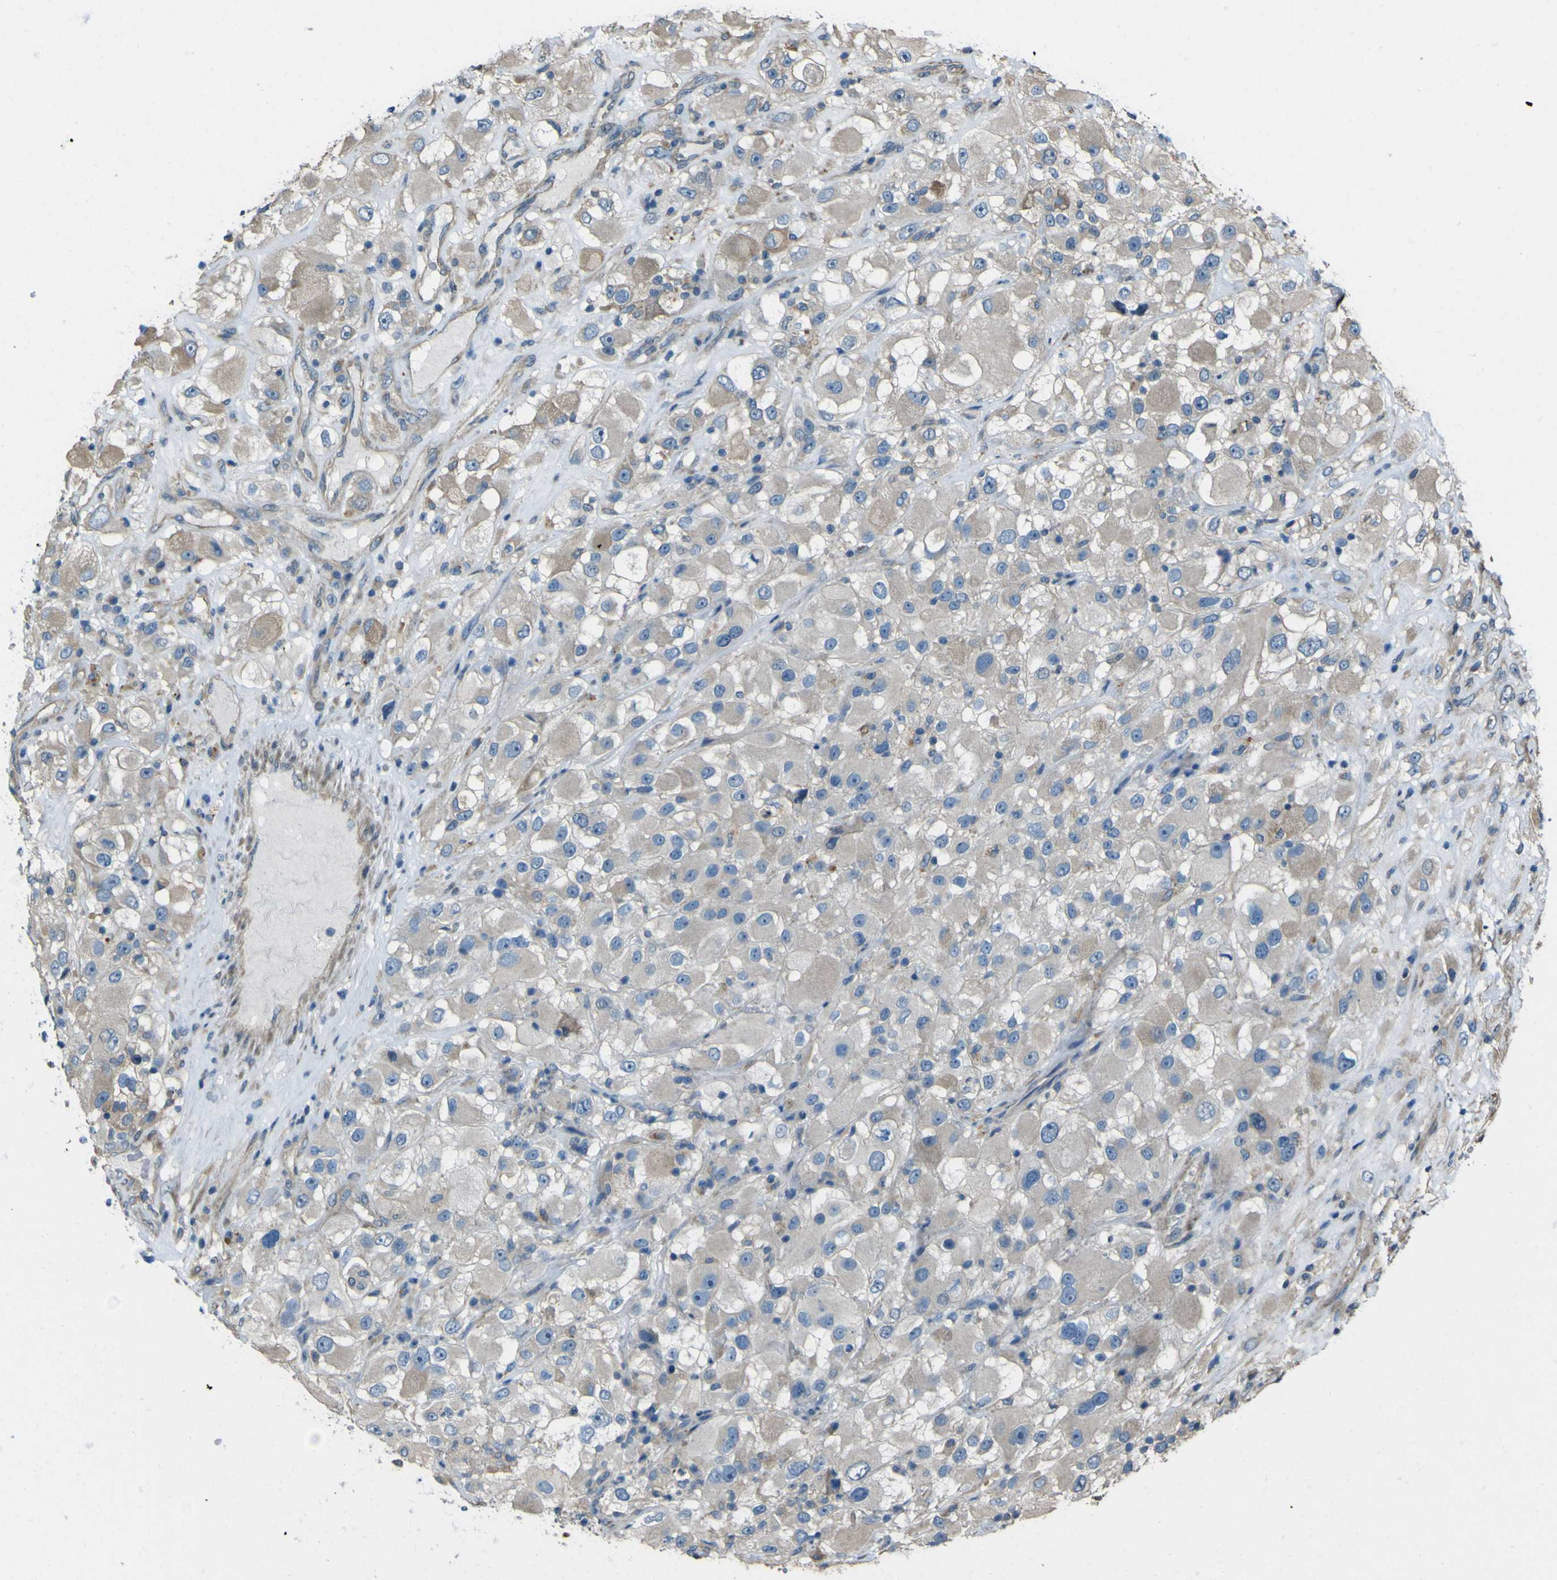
{"staining": {"intensity": "weak", "quantity": ">75%", "location": "cytoplasmic/membranous"}, "tissue": "renal cancer", "cell_type": "Tumor cells", "image_type": "cancer", "snomed": [{"axis": "morphology", "description": "Adenocarcinoma, NOS"}, {"axis": "topography", "description": "Kidney"}], "caption": "About >75% of tumor cells in human renal adenocarcinoma show weak cytoplasmic/membranous protein expression as visualized by brown immunohistochemical staining.", "gene": "NAALADL2", "patient": {"sex": "female", "age": 52}}